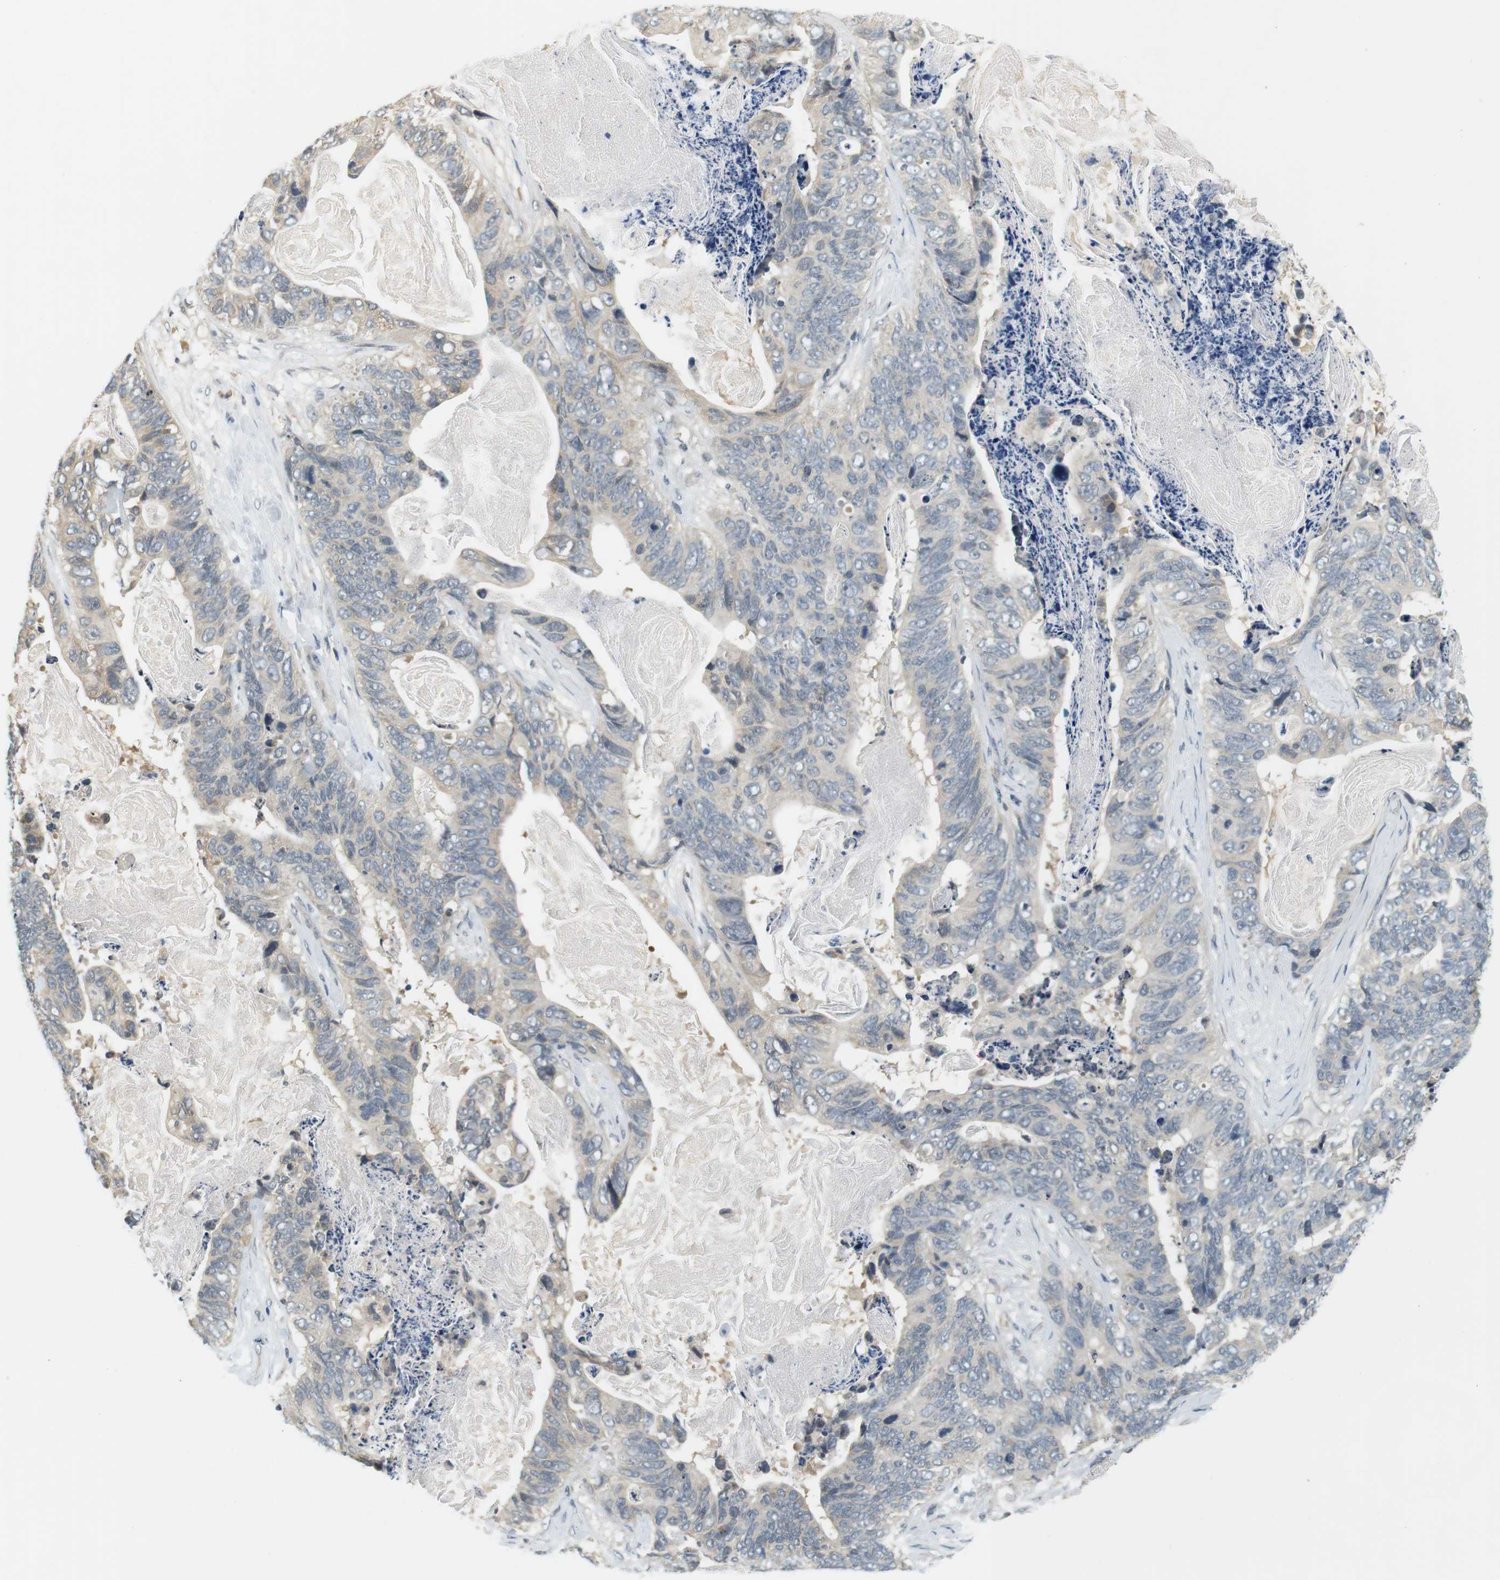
{"staining": {"intensity": "negative", "quantity": "none", "location": "none"}, "tissue": "stomach cancer", "cell_type": "Tumor cells", "image_type": "cancer", "snomed": [{"axis": "morphology", "description": "Adenocarcinoma, NOS"}, {"axis": "topography", "description": "Stomach"}], "caption": "DAB (3,3'-diaminobenzidine) immunohistochemical staining of stomach cancer (adenocarcinoma) reveals no significant positivity in tumor cells.", "gene": "WNT7A", "patient": {"sex": "female", "age": 89}}